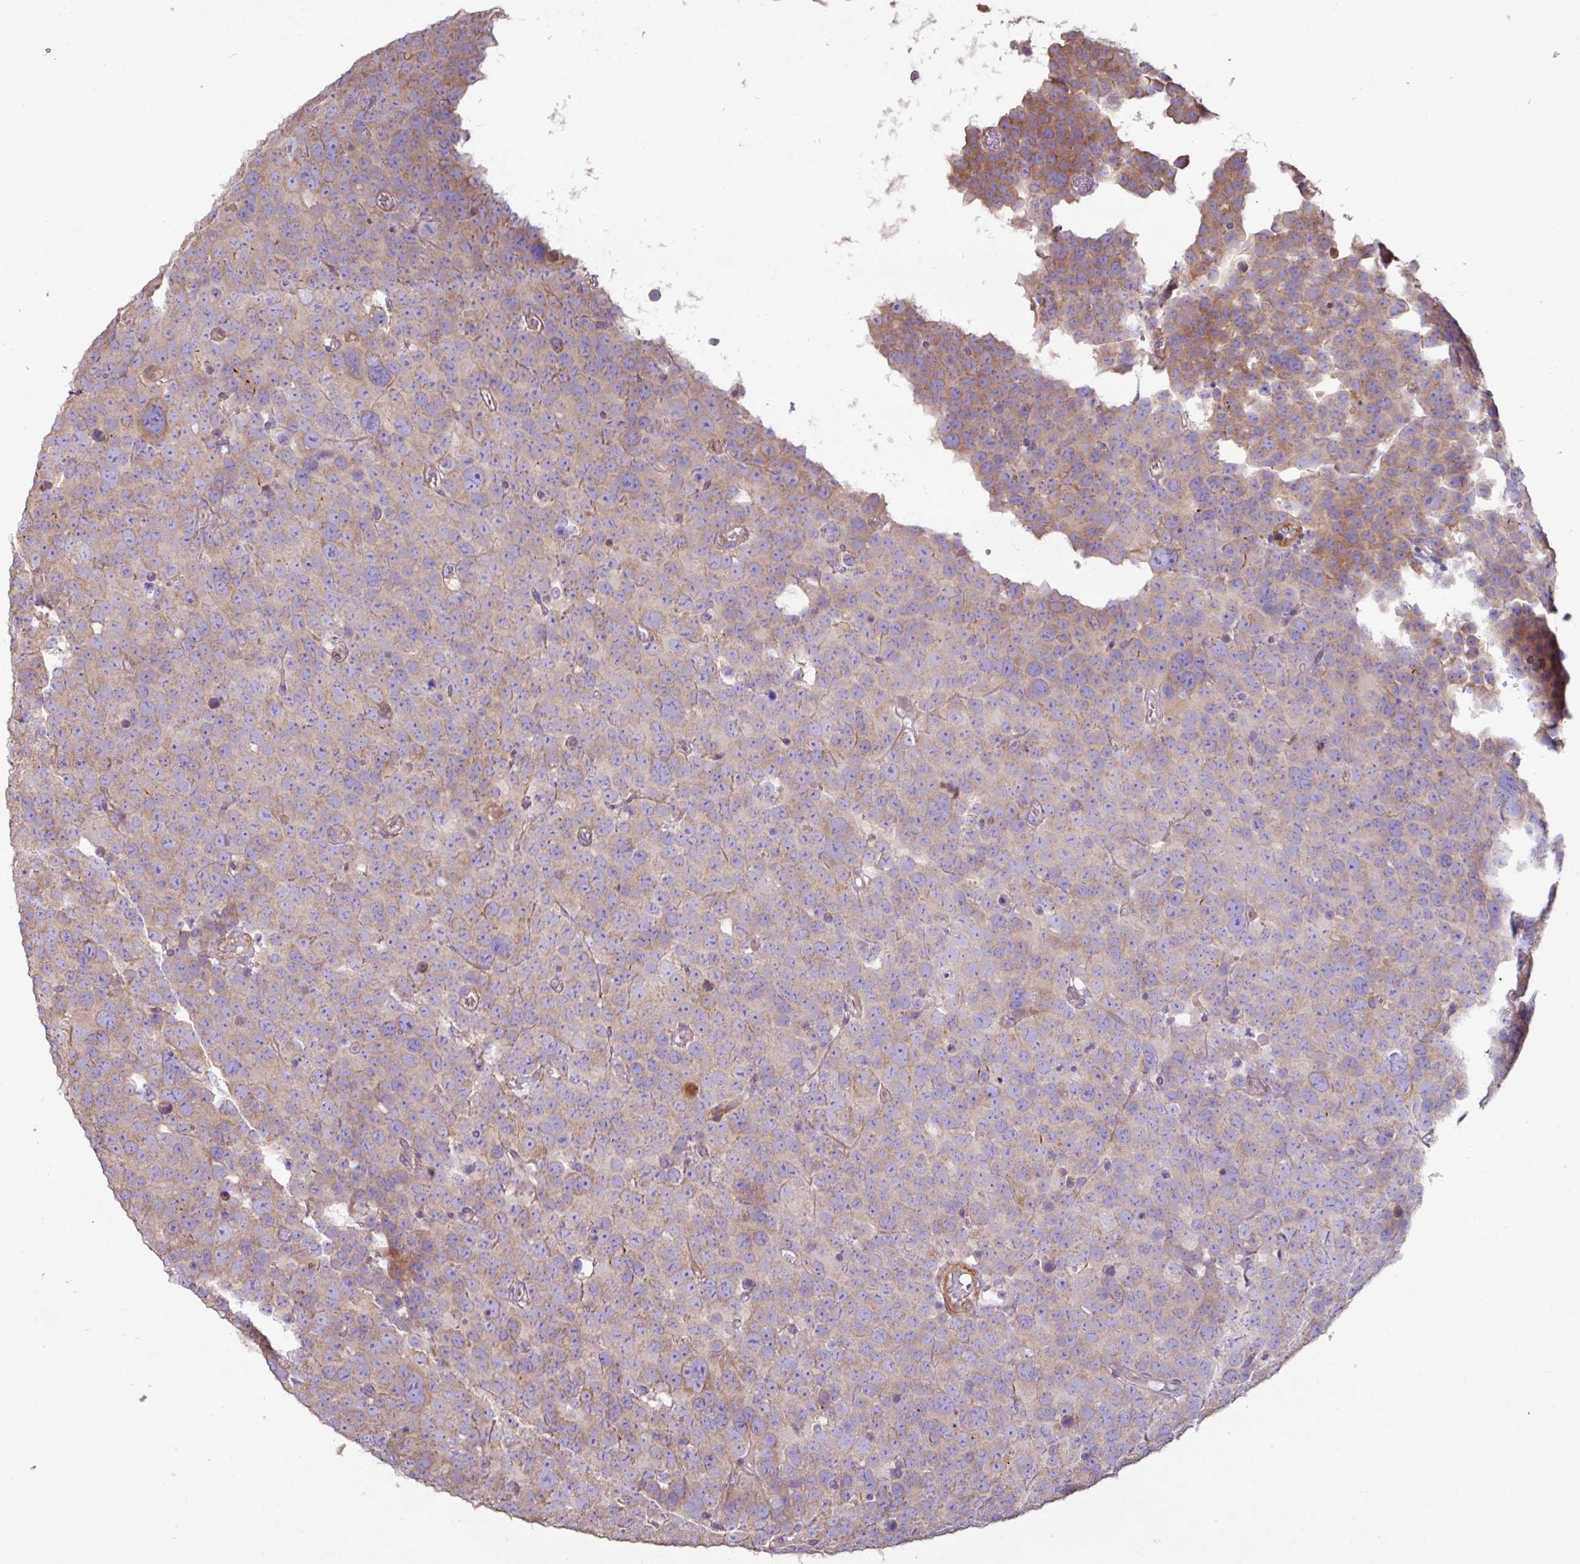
{"staining": {"intensity": "weak", "quantity": ">75%", "location": "cytoplasmic/membranous"}, "tissue": "testis cancer", "cell_type": "Tumor cells", "image_type": "cancer", "snomed": [{"axis": "morphology", "description": "Seminoma, NOS"}, {"axis": "topography", "description": "Testis"}], "caption": "The image displays immunohistochemical staining of testis seminoma. There is weak cytoplasmic/membranous expression is appreciated in about >75% of tumor cells.", "gene": "MRRF", "patient": {"sex": "male", "age": 71}}